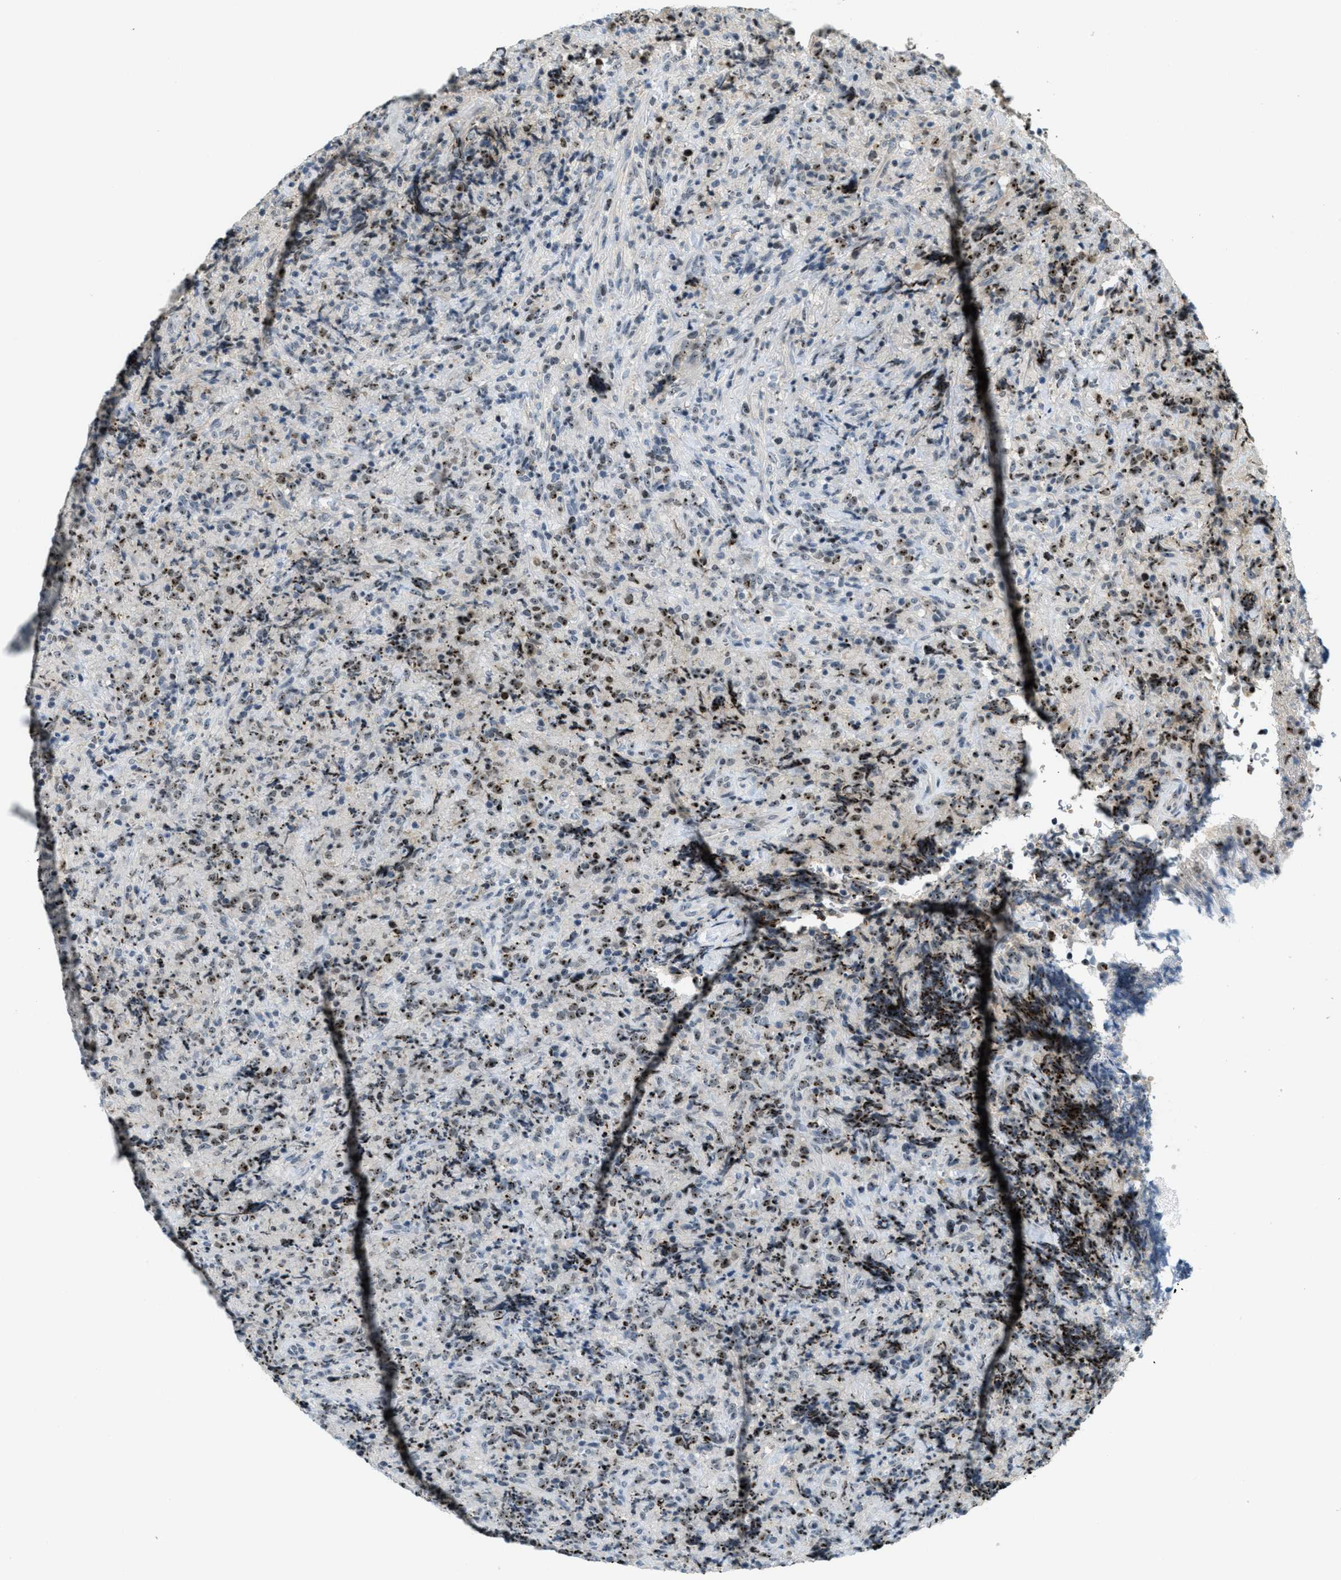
{"staining": {"intensity": "moderate", "quantity": "25%-75%", "location": "nuclear"}, "tissue": "lymphoma", "cell_type": "Tumor cells", "image_type": "cancer", "snomed": [{"axis": "morphology", "description": "Malignant lymphoma, non-Hodgkin's type, High grade"}, {"axis": "topography", "description": "Tonsil"}], "caption": "Protein staining reveals moderate nuclear staining in about 25%-75% of tumor cells in lymphoma. The protein is shown in brown color, while the nuclei are stained blue.", "gene": "DDX47", "patient": {"sex": "female", "age": 36}}